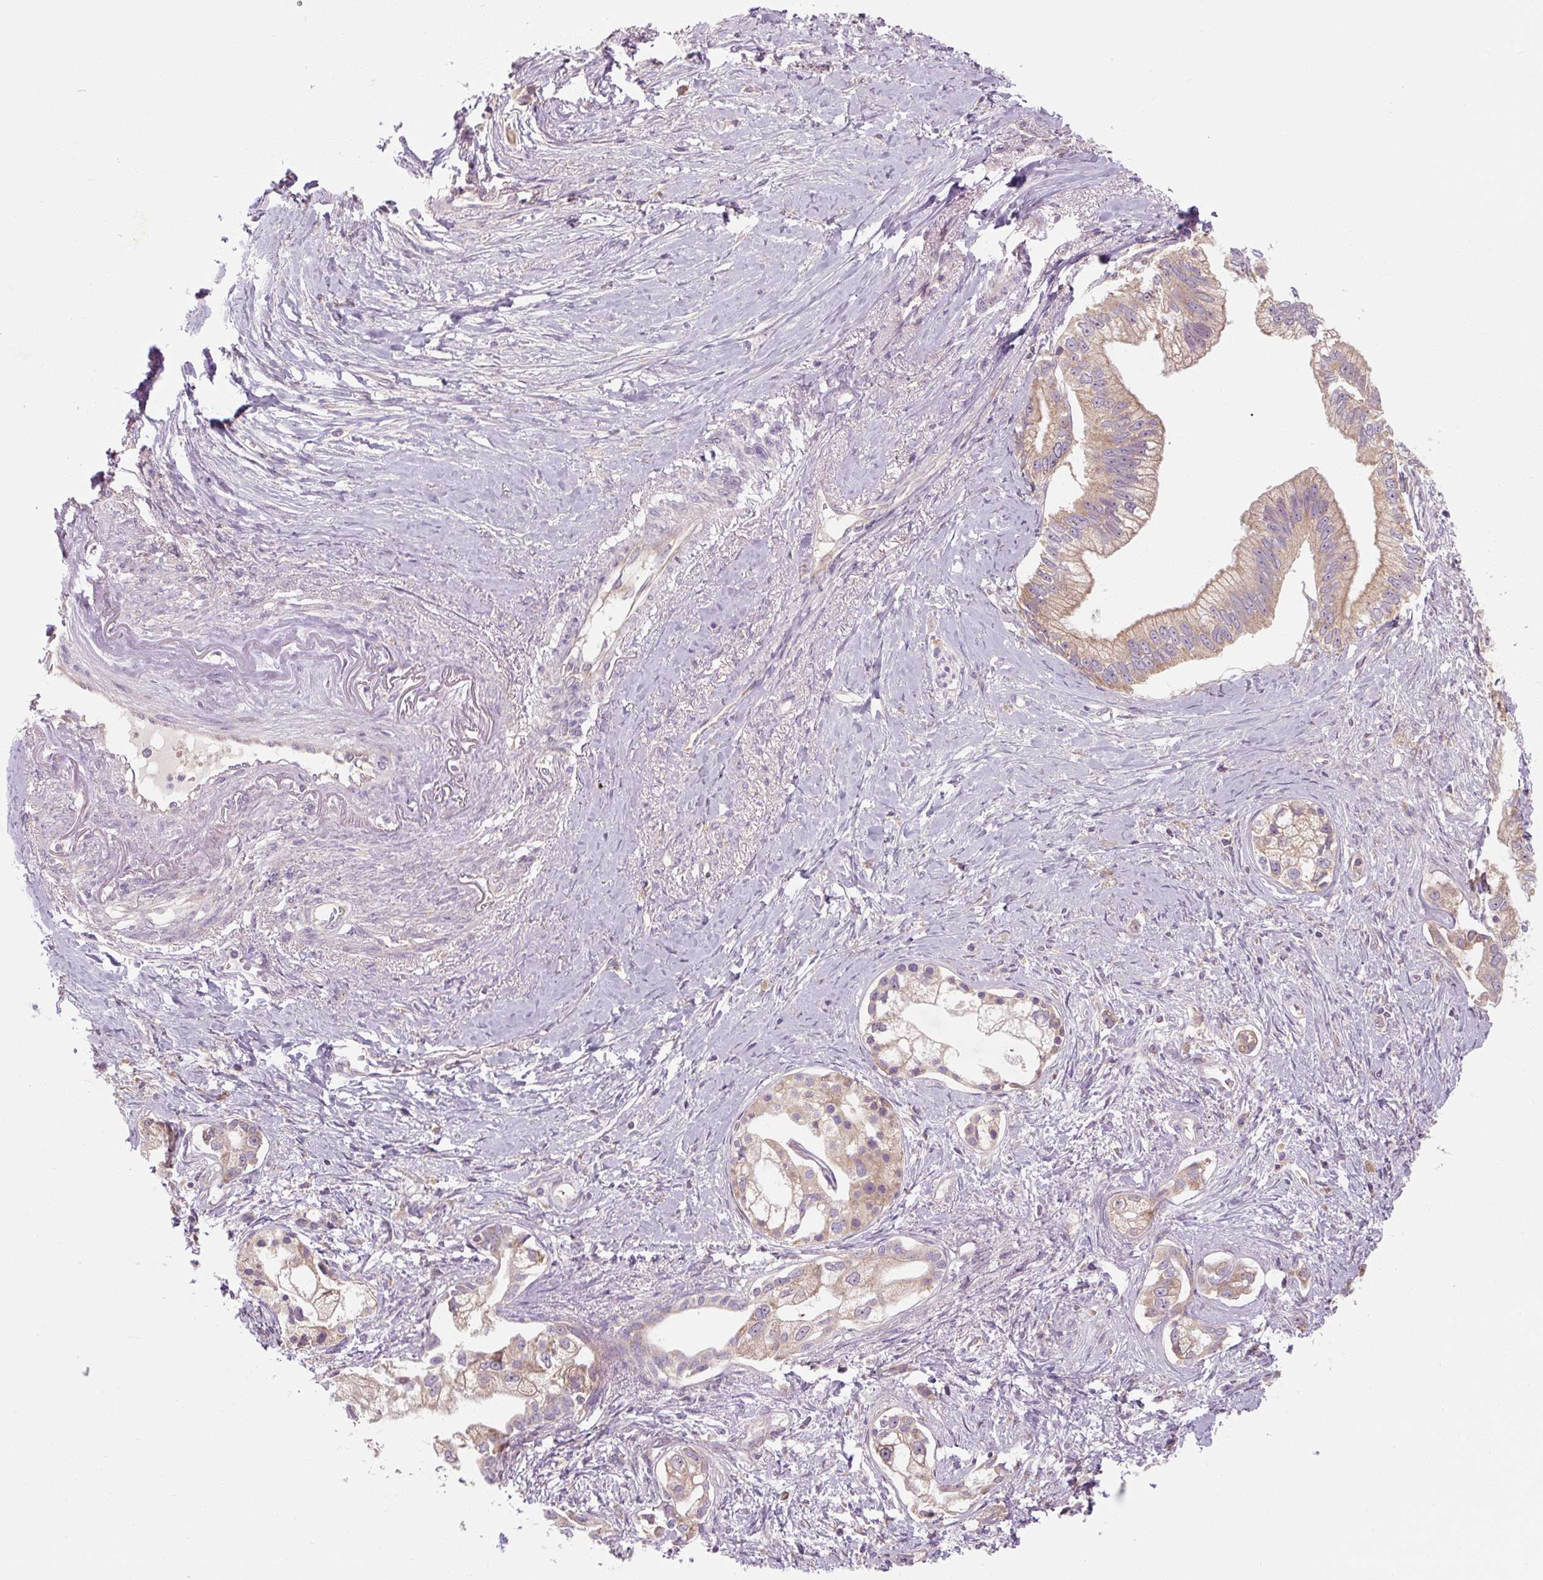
{"staining": {"intensity": "weak", "quantity": "25%-75%", "location": "cytoplasmic/membranous"}, "tissue": "pancreatic cancer", "cell_type": "Tumor cells", "image_type": "cancer", "snomed": [{"axis": "morphology", "description": "Adenocarcinoma, NOS"}, {"axis": "topography", "description": "Pancreas"}], "caption": "Immunohistochemical staining of pancreatic cancer exhibits low levels of weak cytoplasmic/membranous protein staining in approximately 25%-75% of tumor cells. (Brightfield microscopy of DAB IHC at high magnification).", "gene": "PRSS48", "patient": {"sex": "male", "age": 70}}